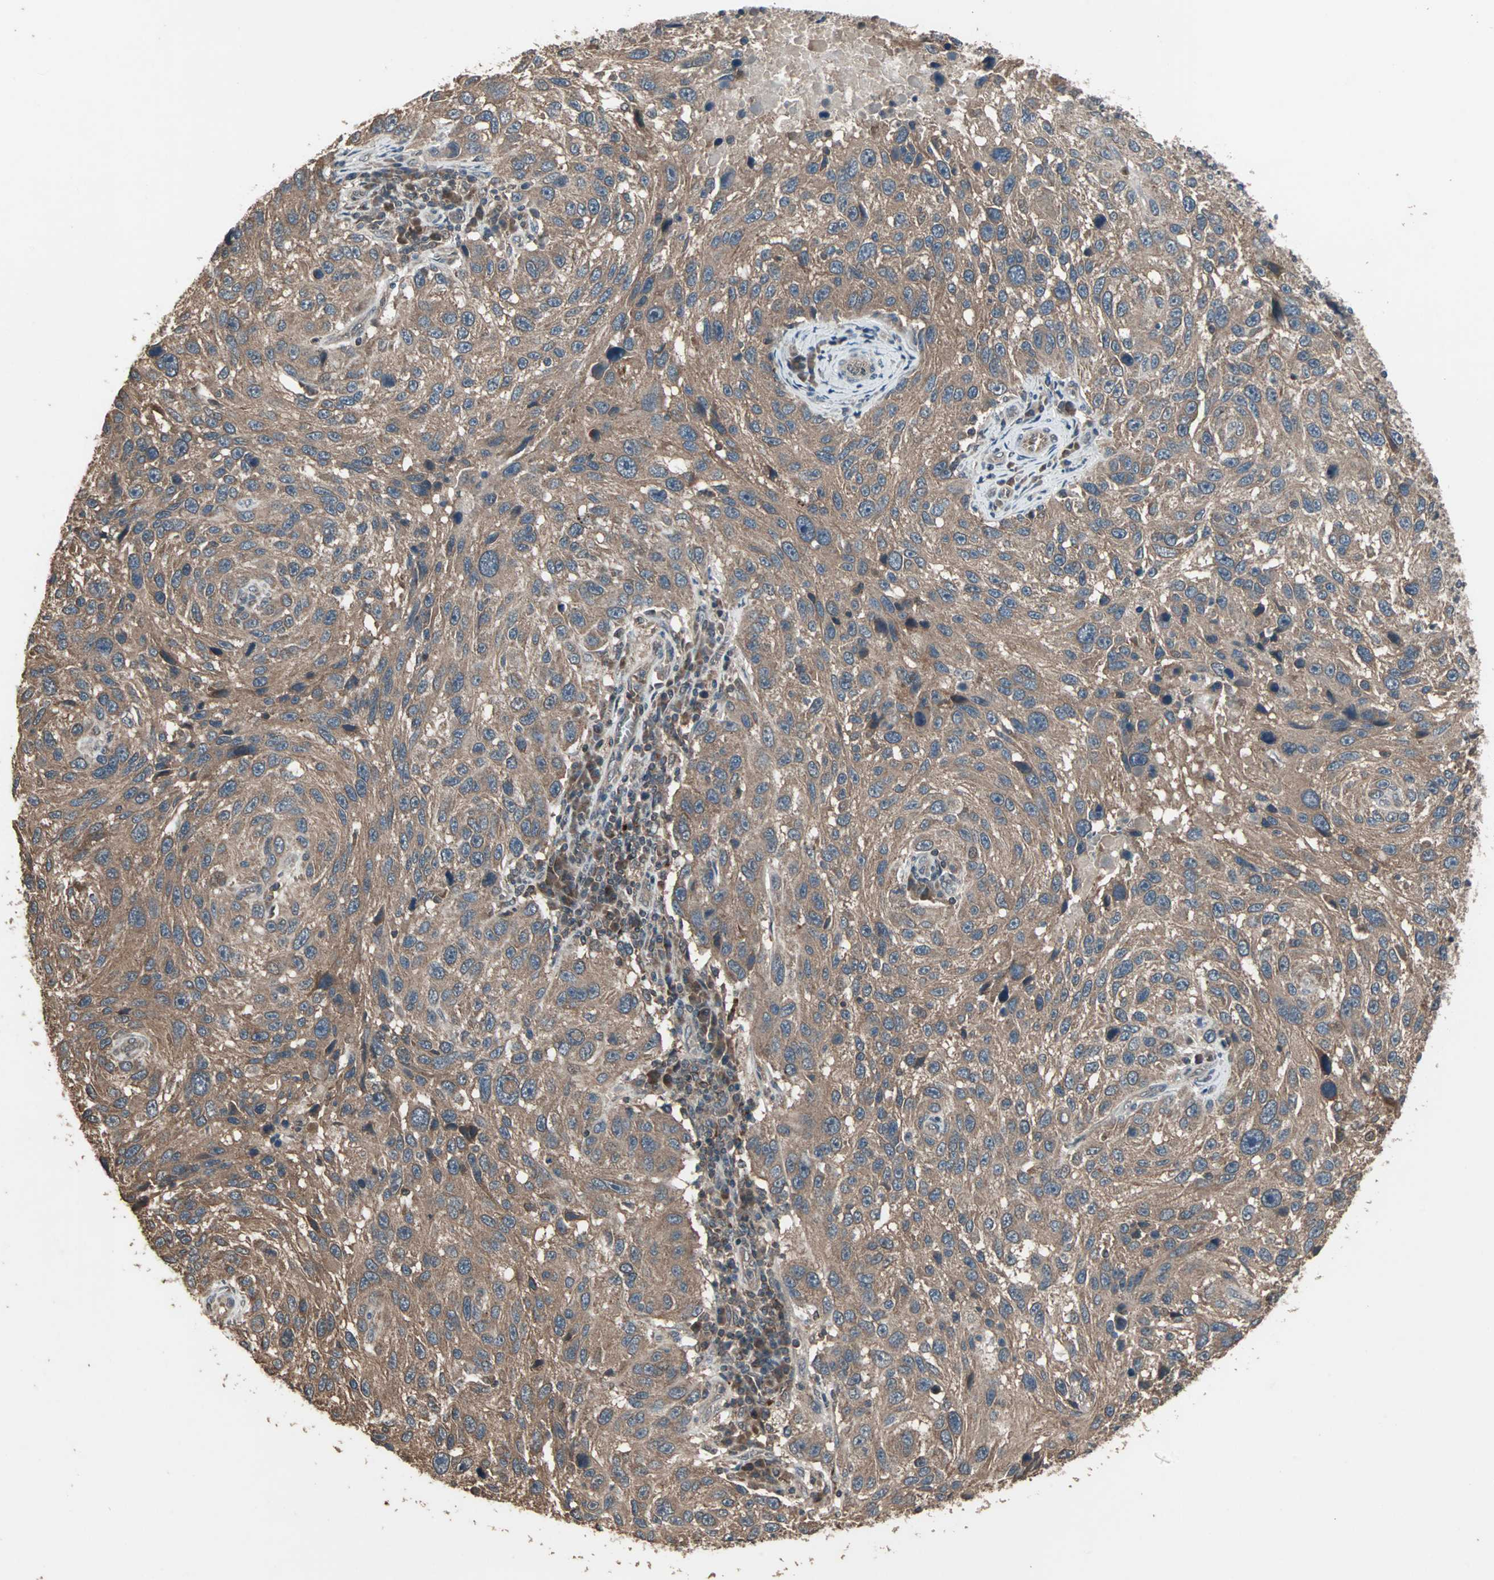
{"staining": {"intensity": "moderate", "quantity": ">75%", "location": "cytoplasmic/membranous"}, "tissue": "melanoma", "cell_type": "Tumor cells", "image_type": "cancer", "snomed": [{"axis": "morphology", "description": "Malignant melanoma, NOS"}, {"axis": "topography", "description": "Skin"}], "caption": "Malignant melanoma tissue demonstrates moderate cytoplasmic/membranous positivity in about >75% of tumor cells, visualized by immunohistochemistry.", "gene": "UBAC1", "patient": {"sex": "male", "age": 53}}